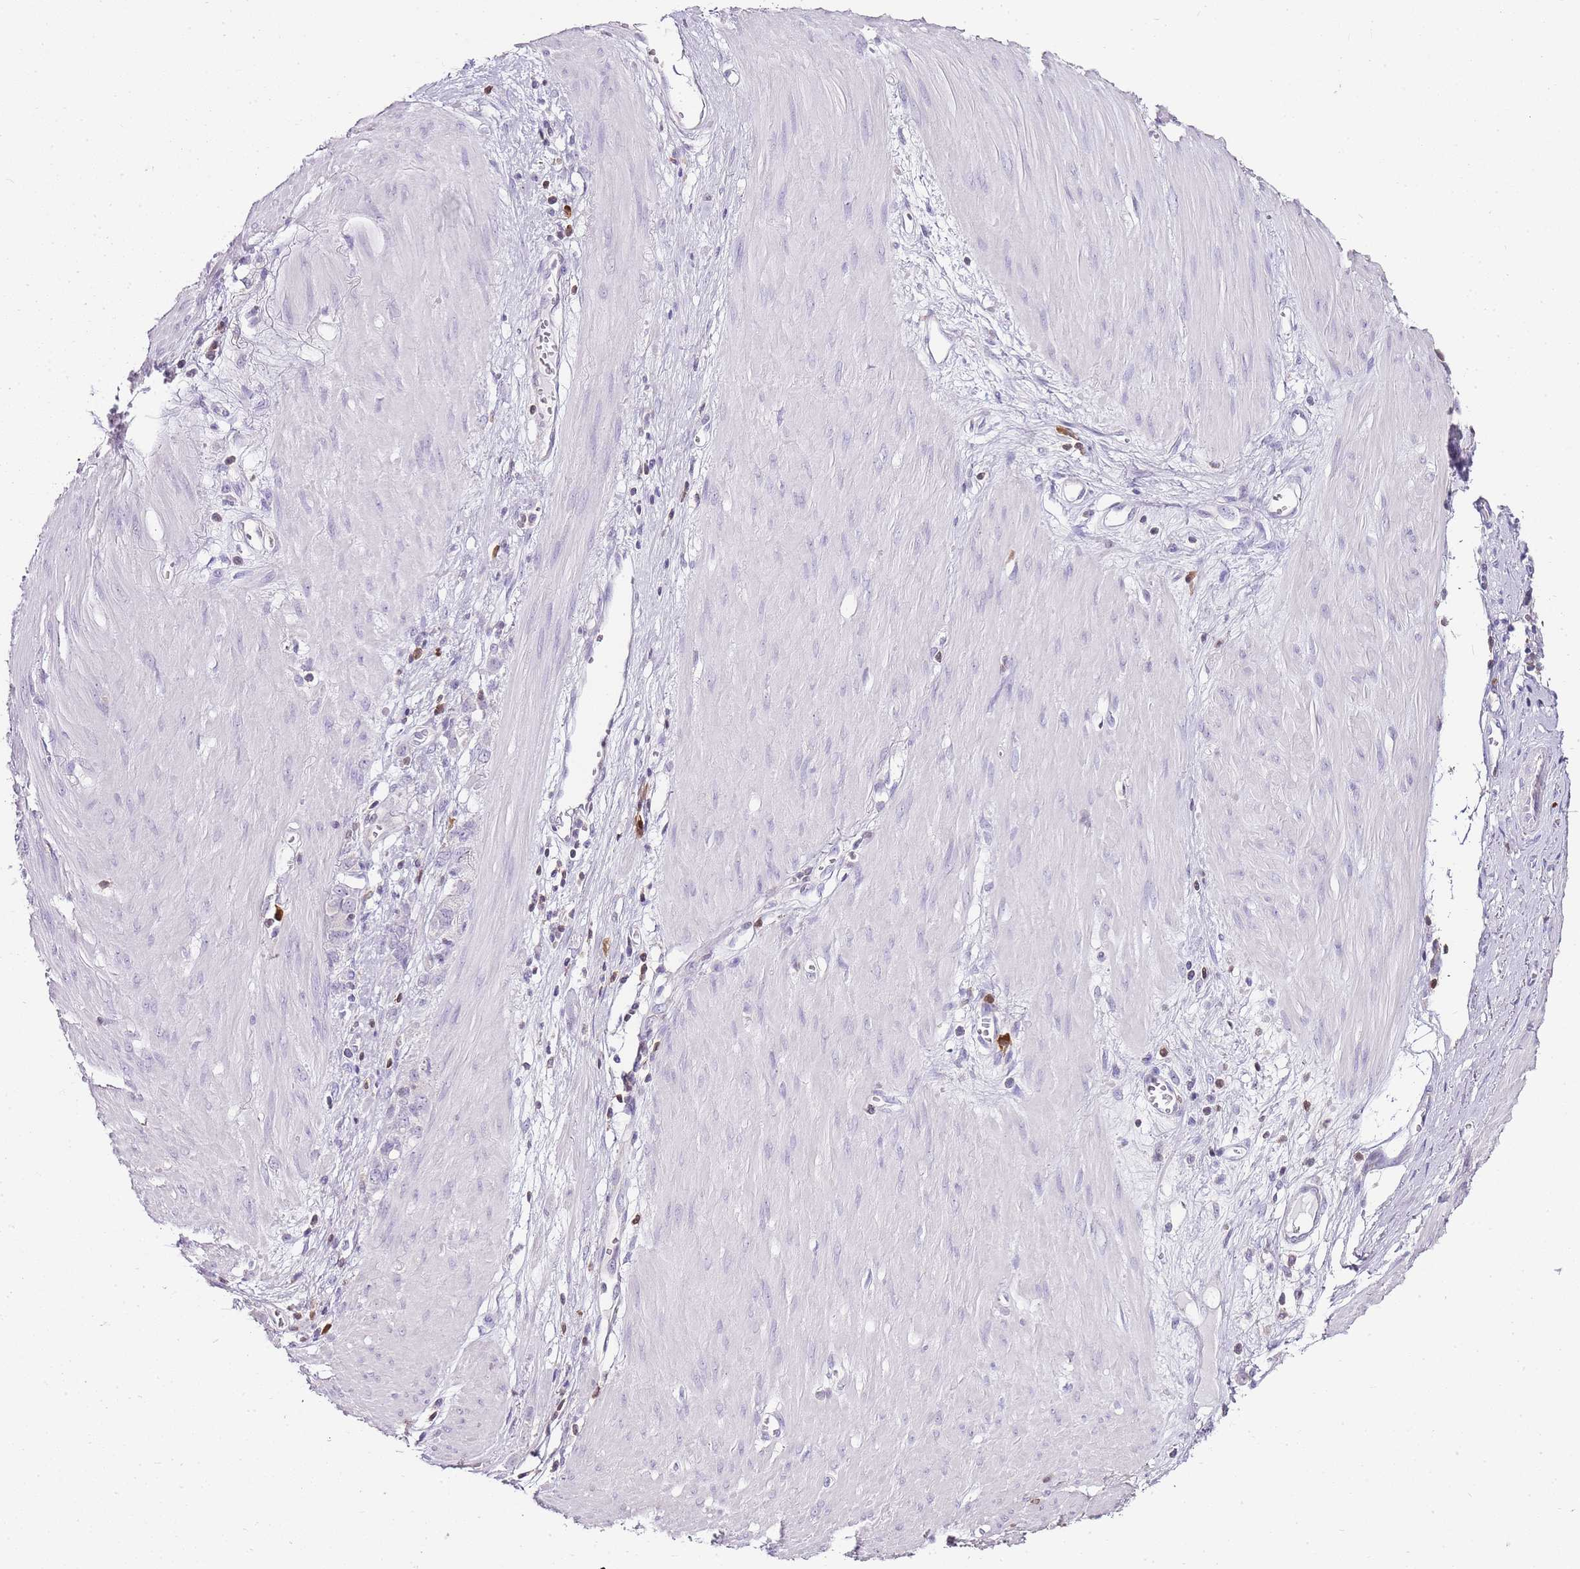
{"staining": {"intensity": "negative", "quantity": "none", "location": "none"}, "tissue": "stomach cancer", "cell_type": "Tumor cells", "image_type": "cancer", "snomed": [{"axis": "morphology", "description": "Adenocarcinoma, NOS"}, {"axis": "topography", "description": "Stomach"}], "caption": "A high-resolution photomicrograph shows immunohistochemistry (IHC) staining of adenocarcinoma (stomach), which reveals no significant expression in tumor cells.", "gene": "ZBP1", "patient": {"sex": "female", "age": 76}}